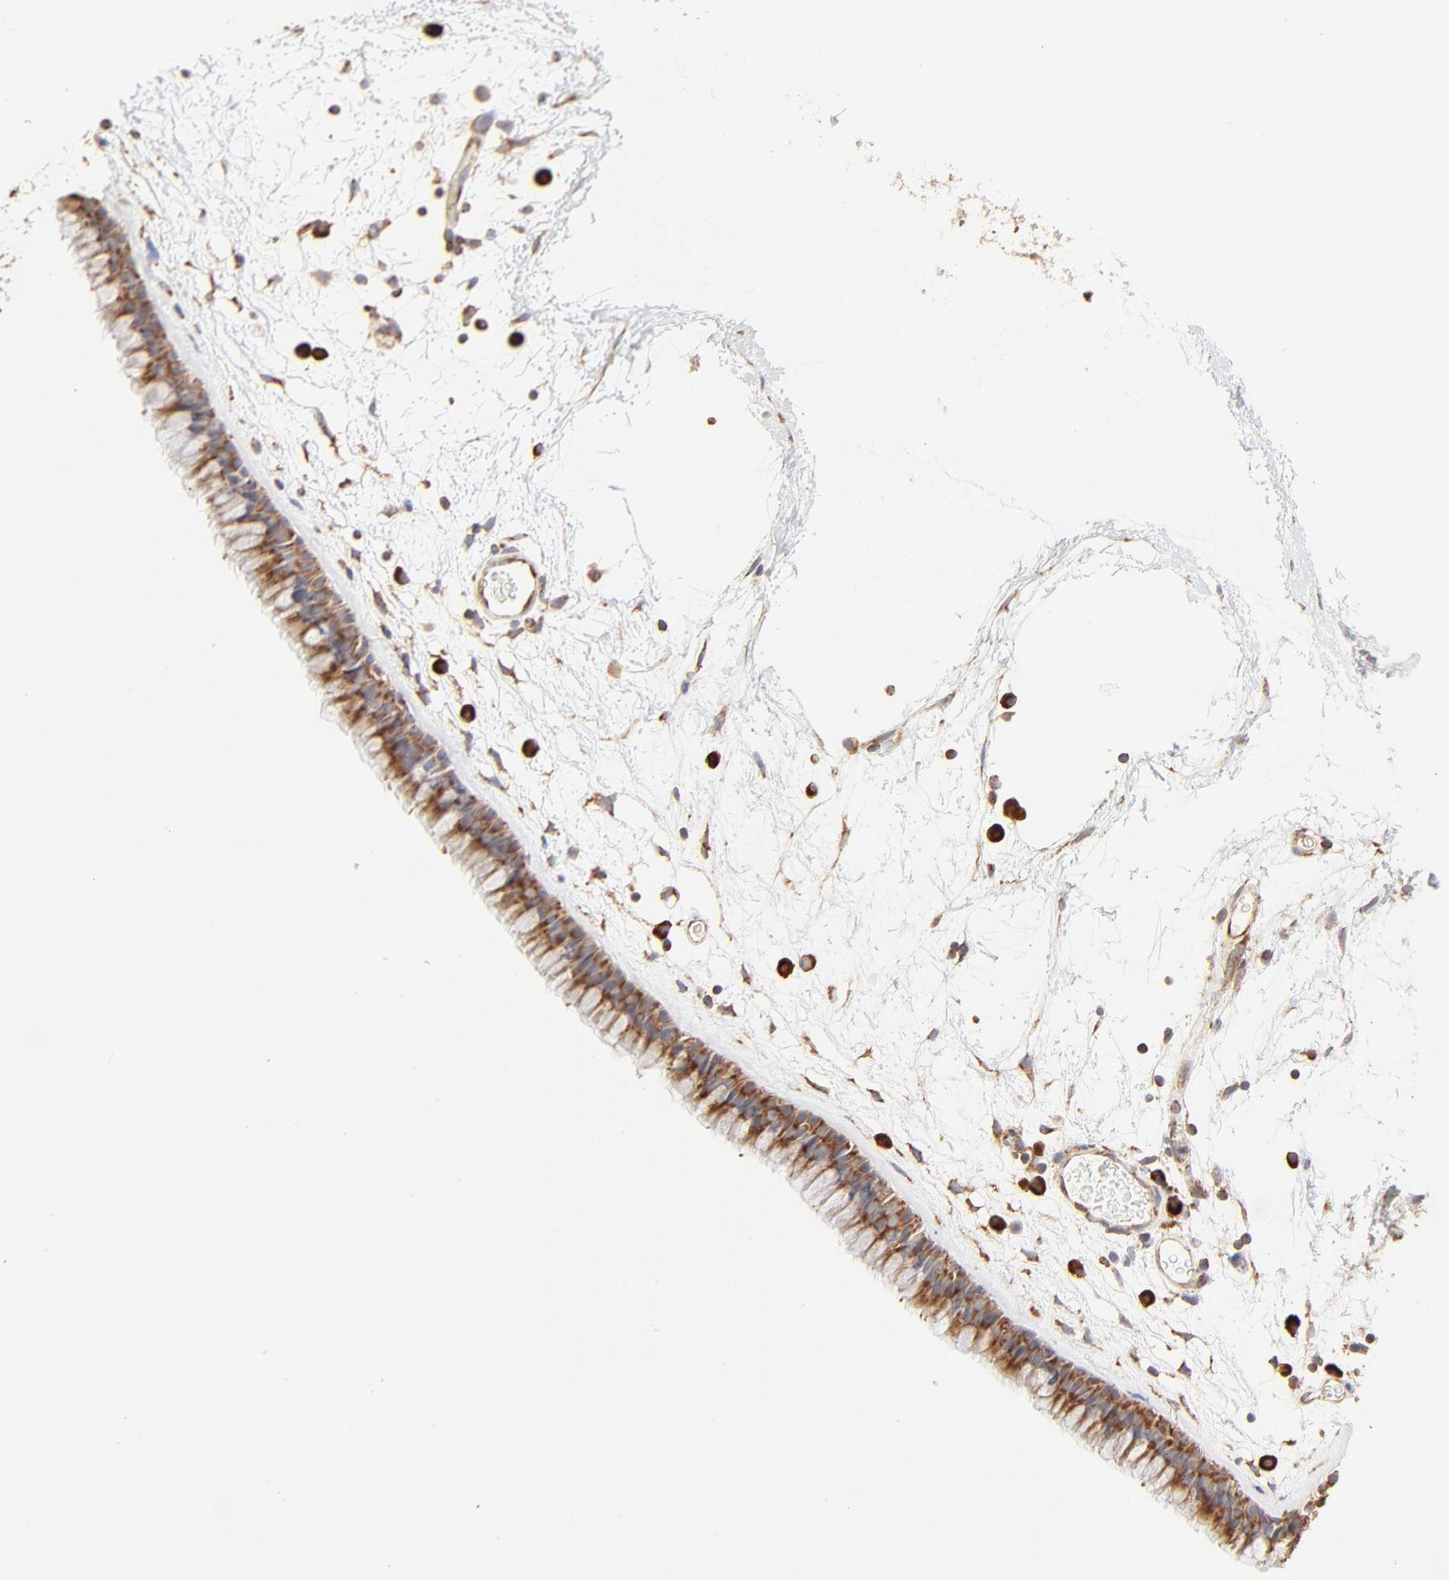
{"staining": {"intensity": "strong", "quantity": ">75%", "location": "cytoplasmic/membranous"}, "tissue": "nasopharynx", "cell_type": "Respiratory epithelial cells", "image_type": "normal", "snomed": [{"axis": "morphology", "description": "Normal tissue, NOS"}, {"axis": "morphology", "description": "Inflammation, NOS"}, {"axis": "topography", "description": "Nasopharynx"}], "caption": "Strong cytoplasmic/membranous expression is present in approximately >75% of respiratory epithelial cells in normal nasopharynx. (DAB (3,3'-diaminobenzidine) IHC with brightfield microscopy, high magnification).", "gene": "RPS20", "patient": {"sex": "male", "age": 48}}